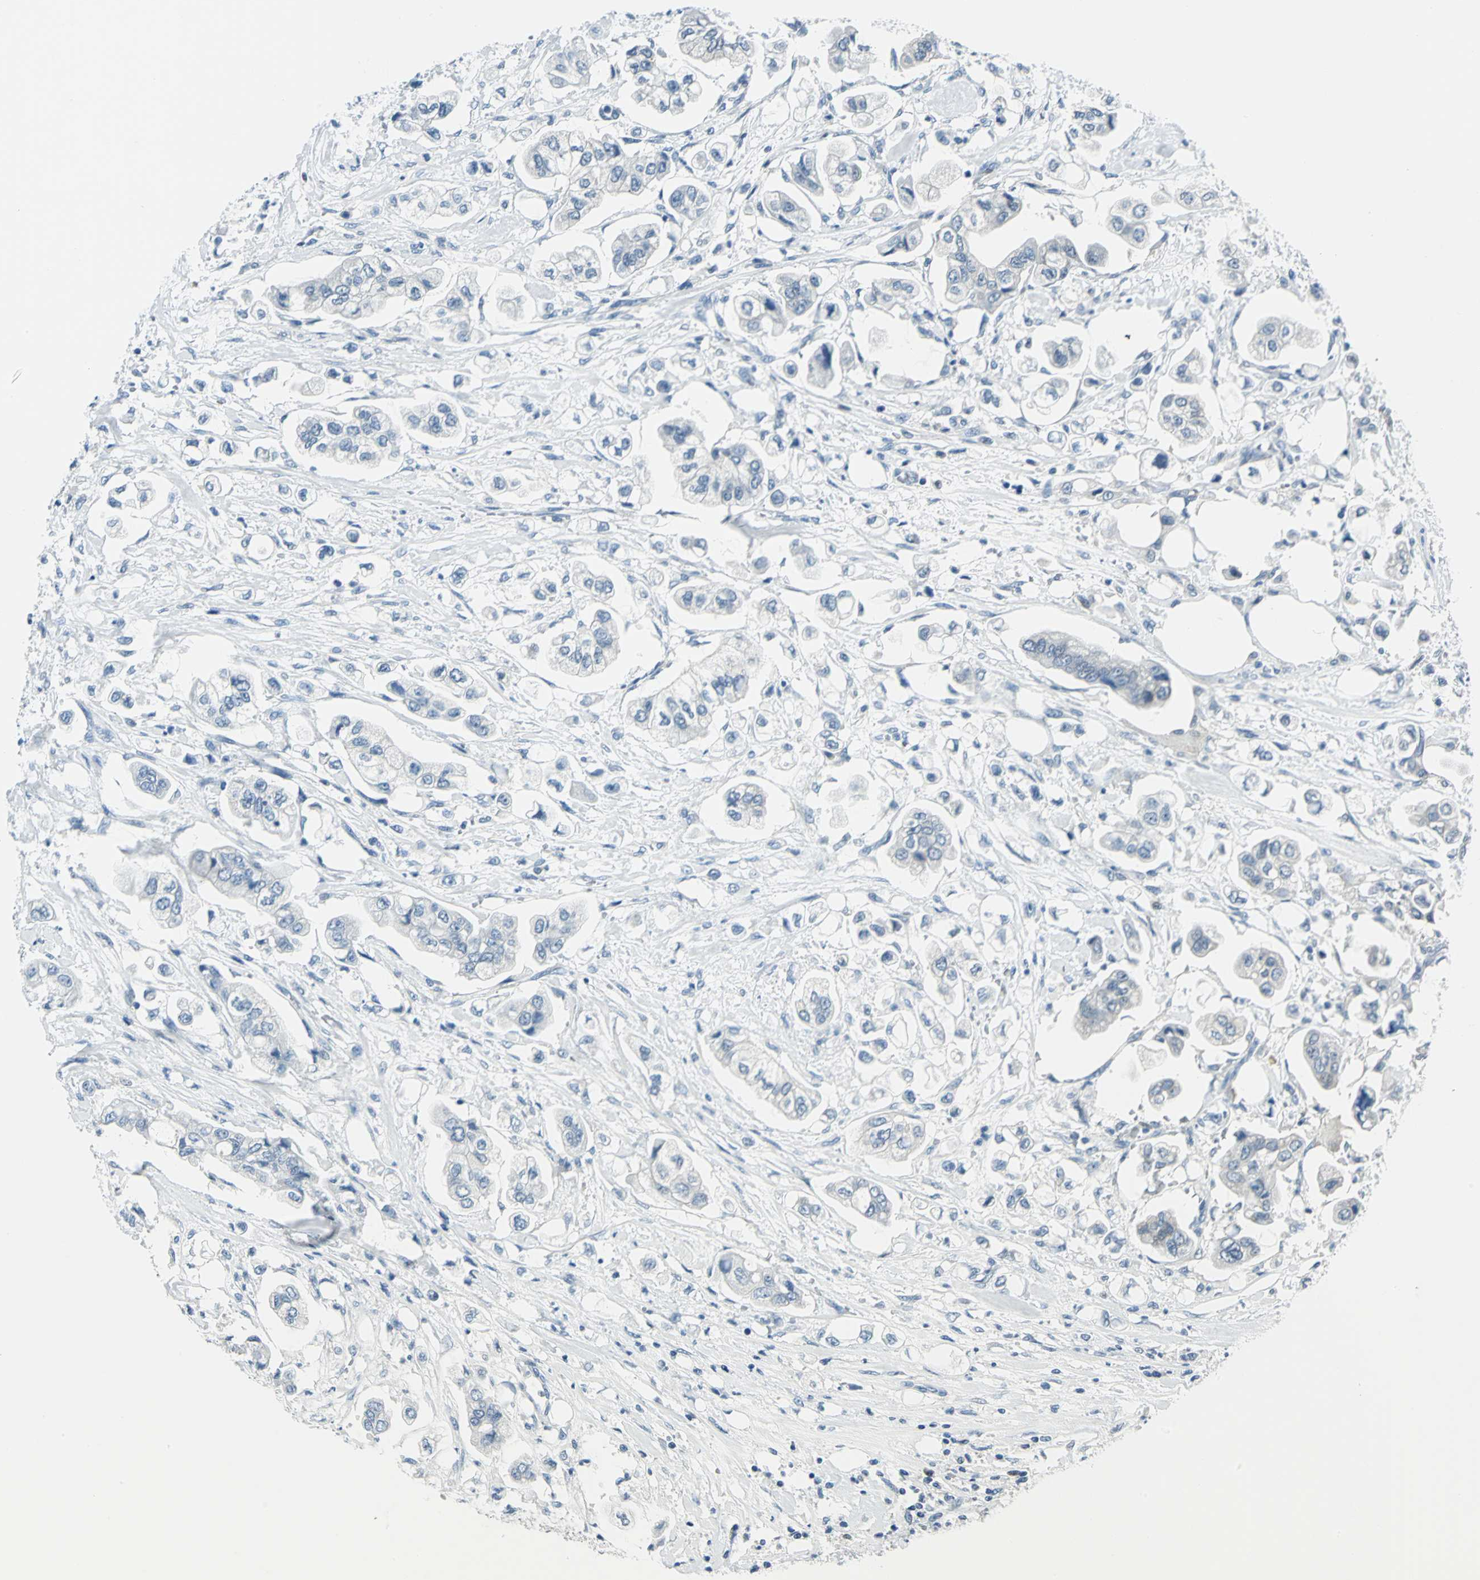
{"staining": {"intensity": "negative", "quantity": "none", "location": "none"}, "tissue": "stomach cancer", "cell_type": "Tumor cells", "image_type": "cancer", "snomed": [{"axis": "morphology", "description": "Adenocarcinoma, NOS"}, {"axis": "topography", "description": "Stomach"}], "caption": "The image exhibits no staining of tumor cells in adenocarcinoma (stomach).", "gene": "AKR1A1", "patient": {"sex": "male", "age": 62}}